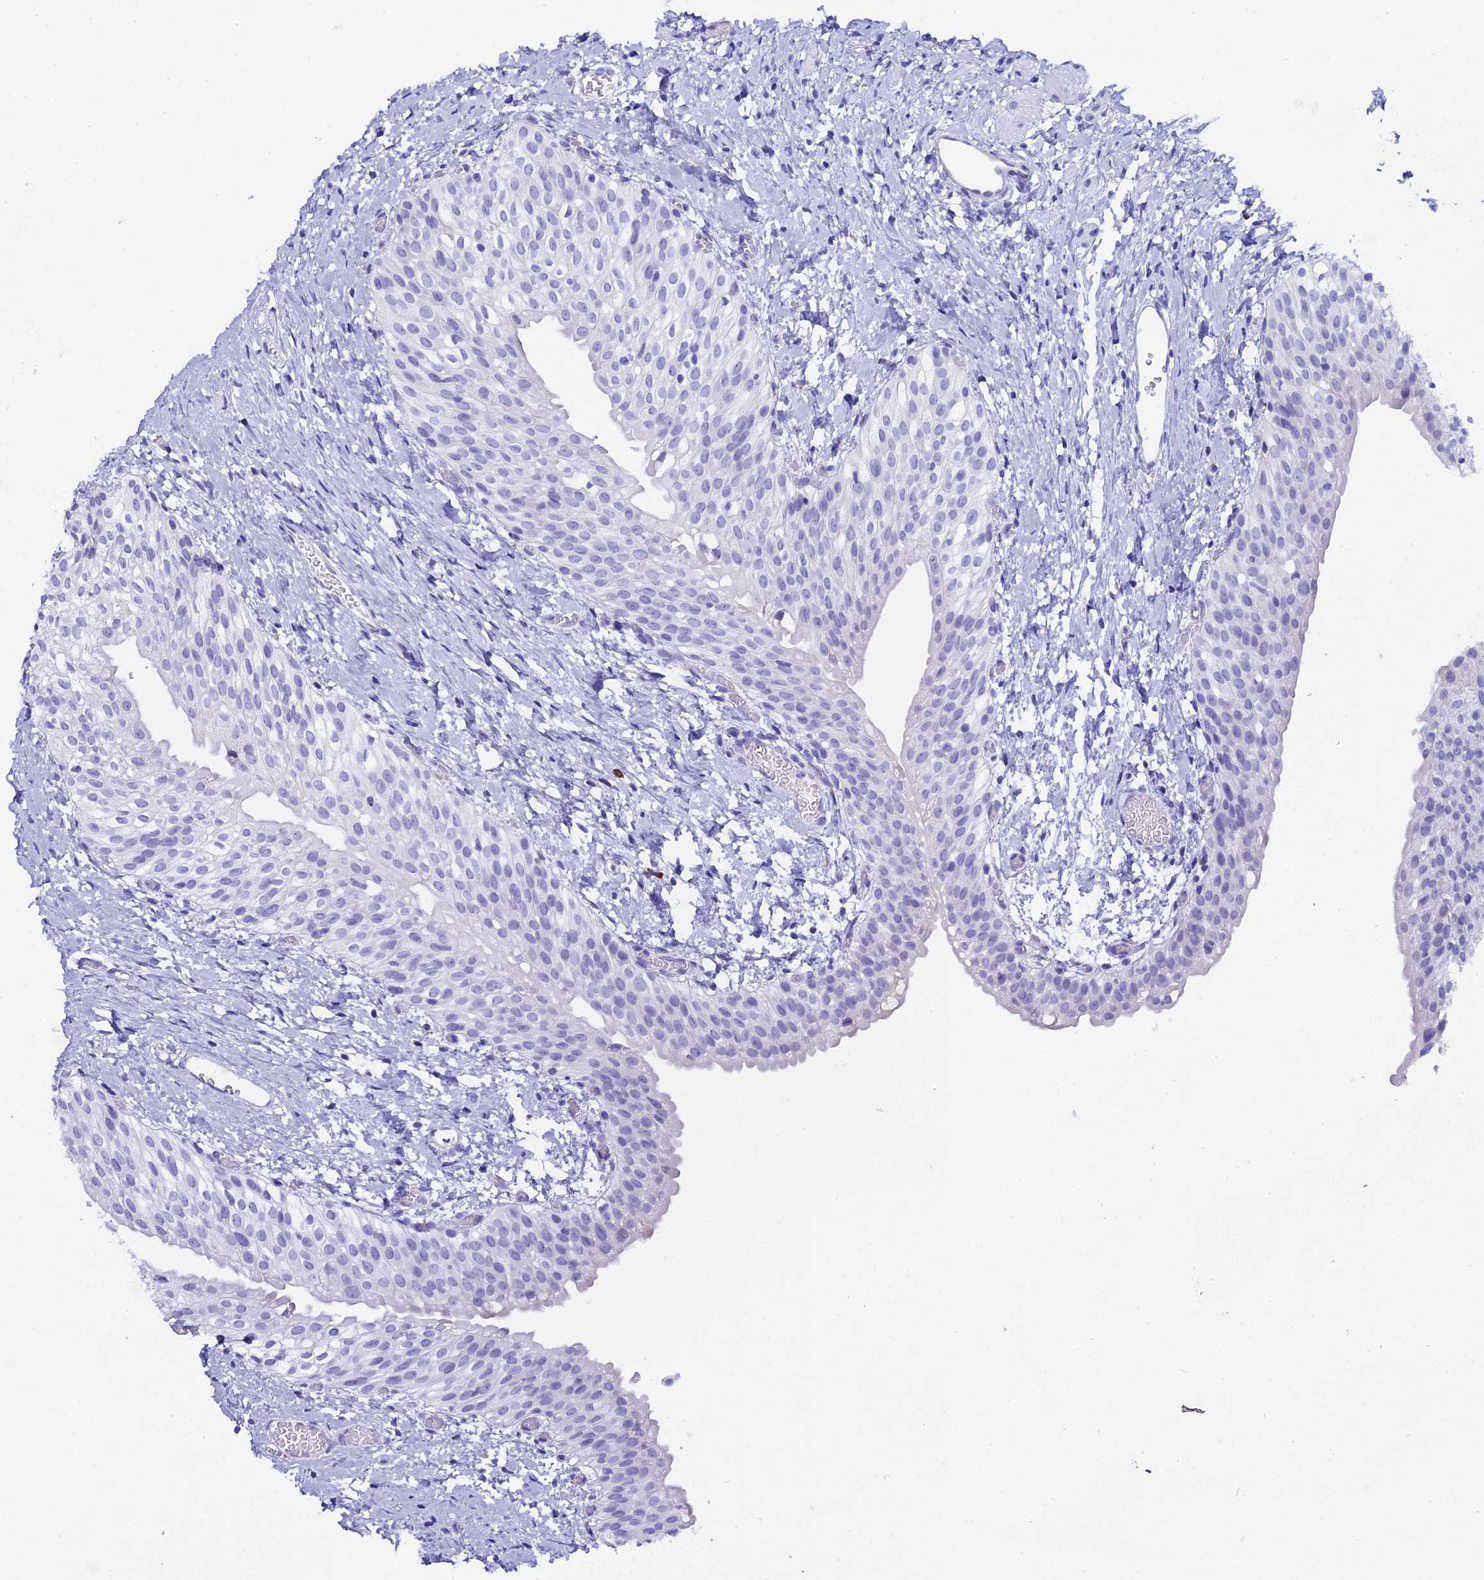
{"staining": {"intensity": "negative", "quantity": "none", "location": "none"}, "tissue": "urinary bladder", "cell_type": "Urothelial cells", "image_type": "normal", "snomed": [{"axis": "morphology", "description": "Normal tissue, NOS"}, {"axis": "topography", "description": "Urinary bladder"}], "caption": "A high-resolution image shows immunohistochemistry staining of benign urinary bladder, which demonstrates no significant expression in urothelial cells. (Stains: DAB (3,3'-diaminobenzidine) immunohistochemistry with hematoxylin counter stain, Microscopy: brightfield microscopy at high magnification).", "gene": "FKBP11", "patient": {"sex": "male", "age": 1}}